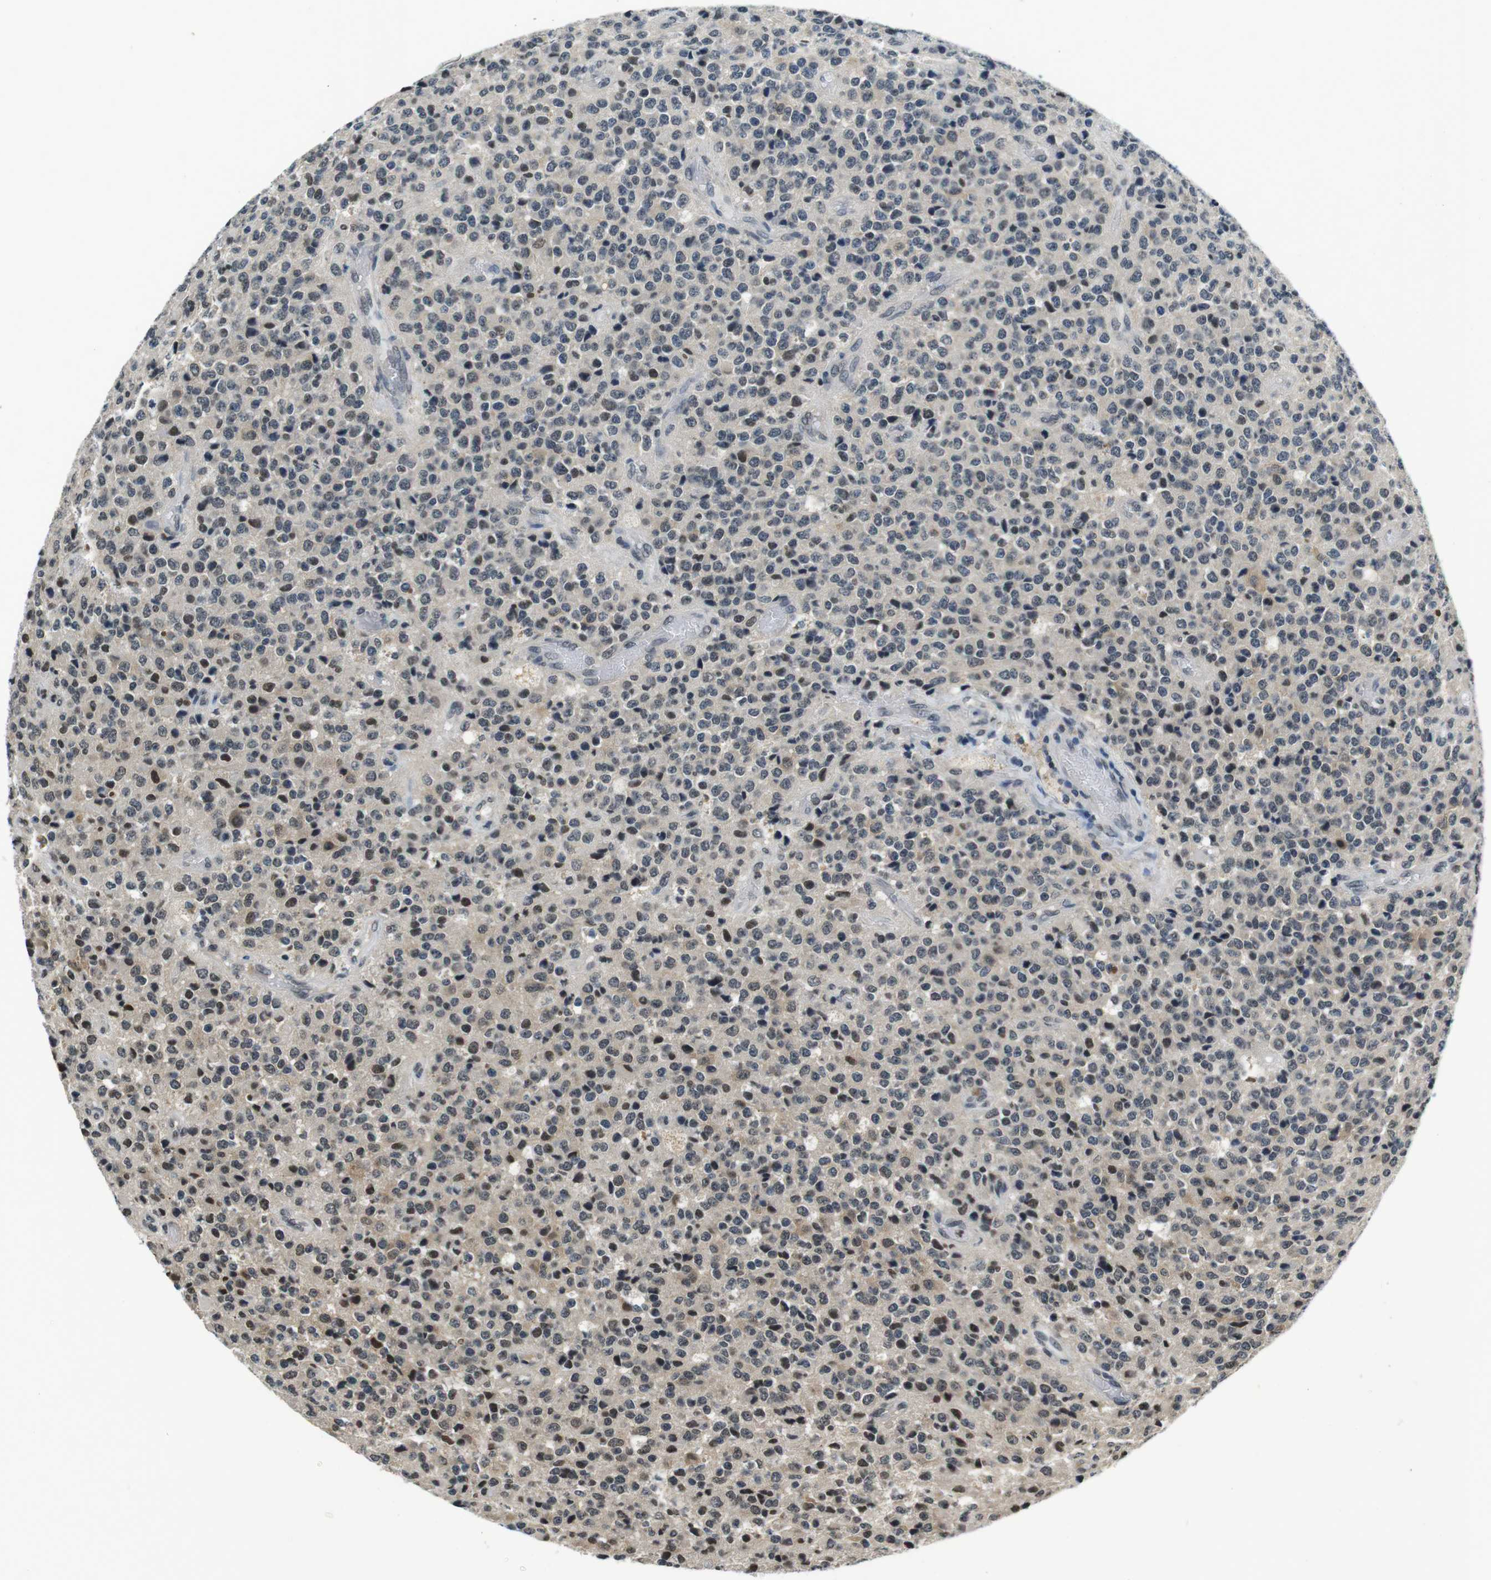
{"staining": {"intensity": "weak", "quantity": "<25%", "location": "cytoplasmic/membranous,nuclear"}, "tissue": "glioma", "cell_type": "Tumor cells", "image_type": "cancer", "snomed": [{"axis": "morphology", "description": "Glioma, malignant, High grade"}, {"axis": "topography", "description": "pancreas cauda"}], "caption": "Photomicrograph shows no significant protein expression in tumor cells of glioma.", "gene": "NEK4", "patient": {"sex": "male", "age": 60}}